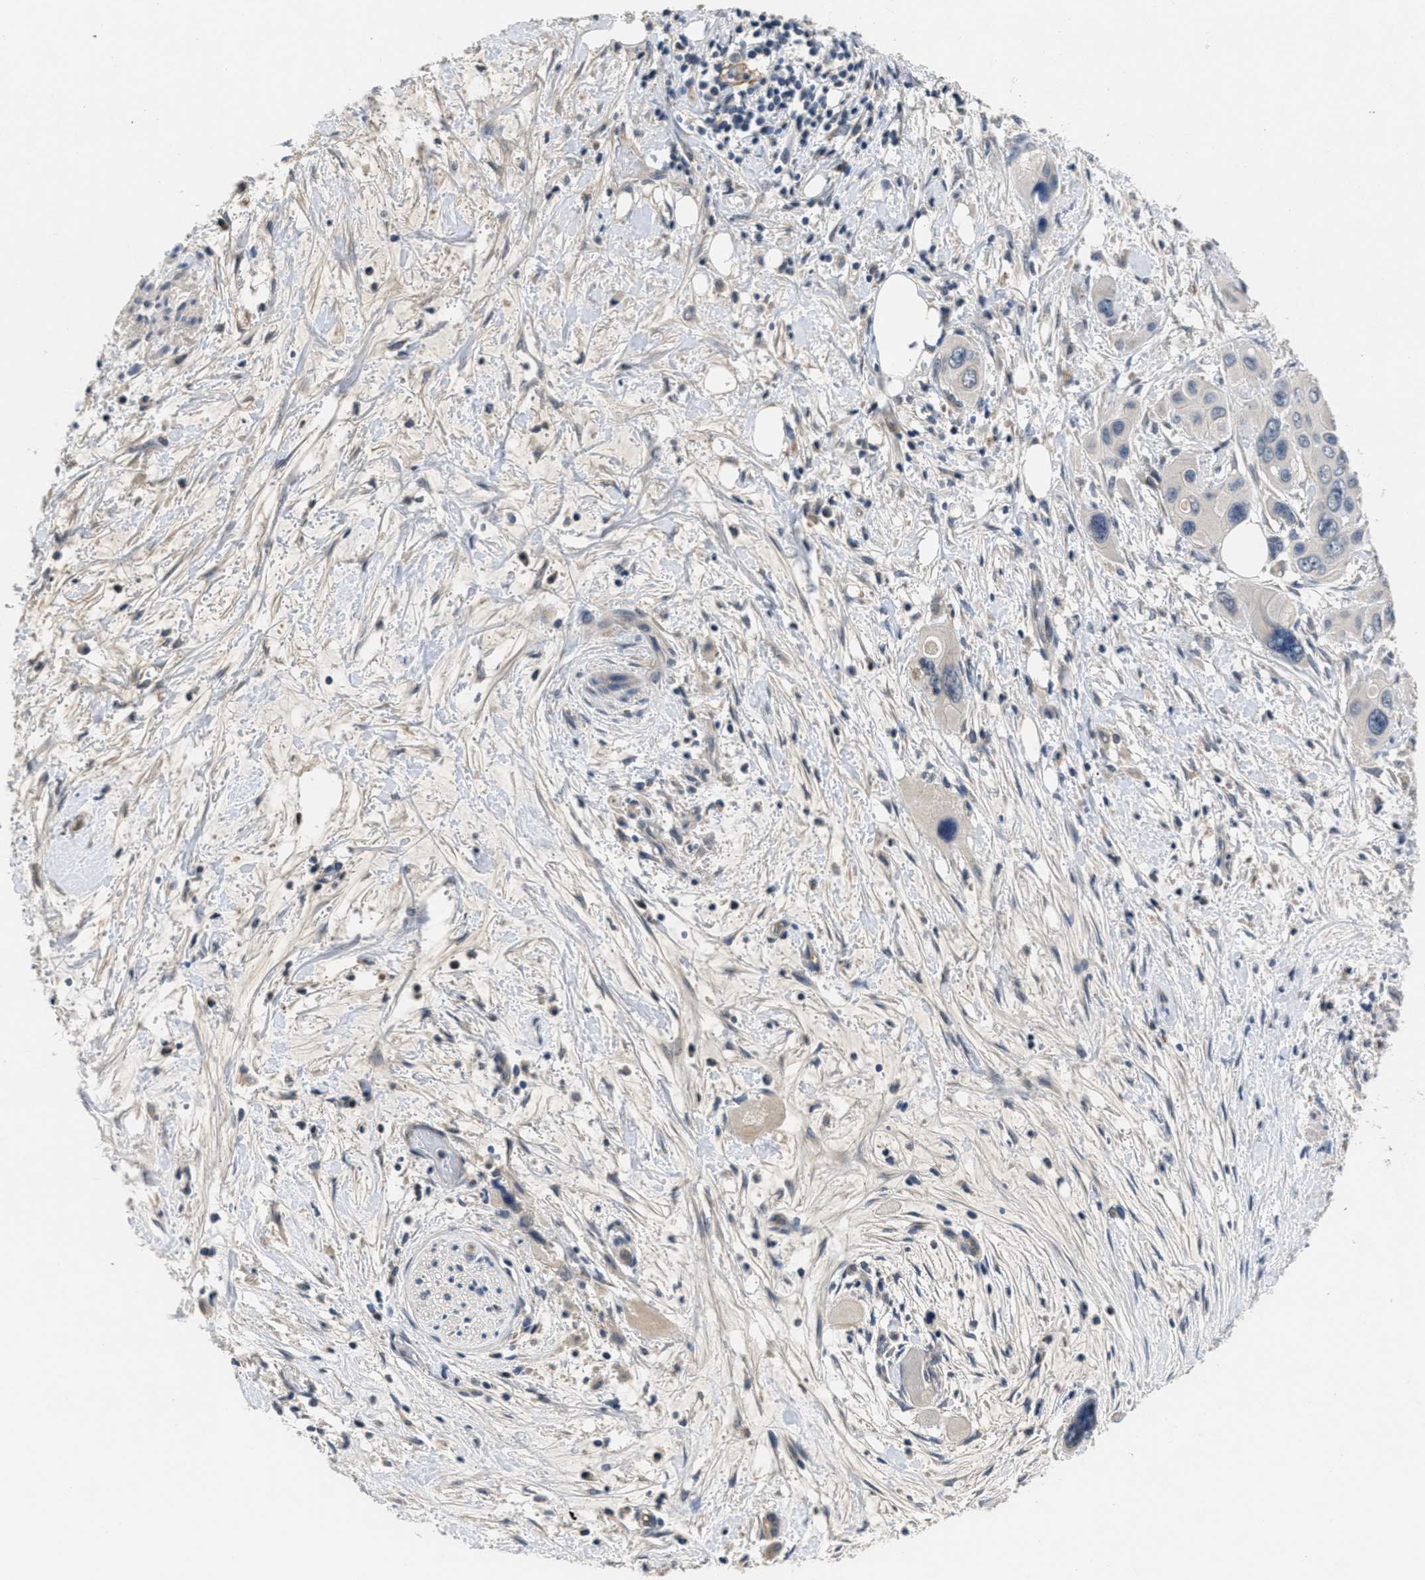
{"staining": {"intensity": "negative", "quantity": "none", "location": "none"}, "tissue": "pancreatic cancer", "cell_type": "Tumor cells", "image_type": "cancer", "snomed": [{"axis": "morphology", "description": "Adenocarcinoma, NOS"}, {"axis": "topography", "description": "Pancreas"}], "caption": "The IHC histopathology image has no significant expression in tumor cells of adenocarcinoma (pancreatic) tissue.", "gene": "ANGPT1", "patient": {"sex": "male", "age": 73}}